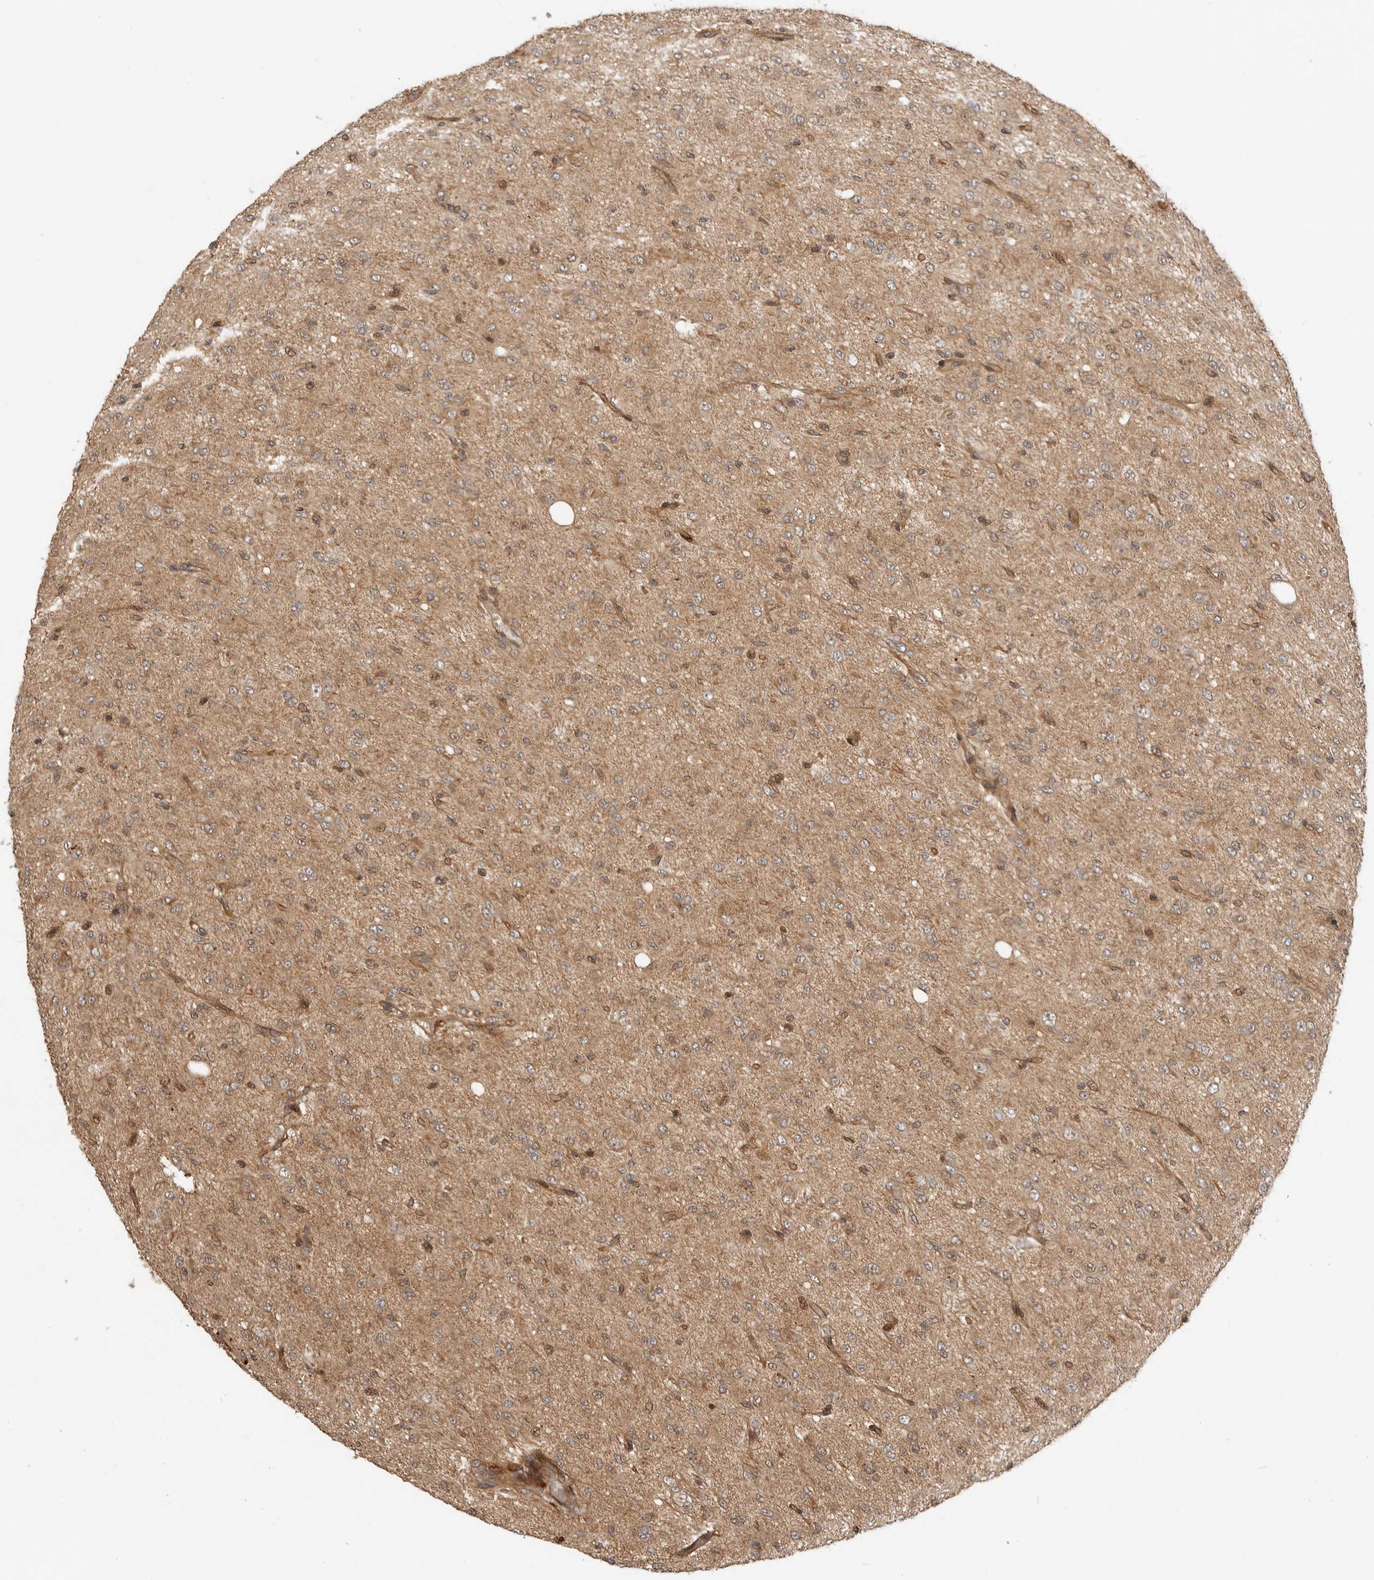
{"staining": {"intensity": "moderate", "quantity": ">75%", "location": "cytoplasmic/membranous"}, "tissue": "glioma", "cell_type": "Tumor cells", "image_type": "cancer", "snomed": [{"axis": "morphology", "description": "Glioma, malignant, High grade"}, {"axis": "topography", "description": "Brain"}], "caption": "Human high-grade glioma (malignant) stained with a protein marker demonstrates moderate staining in tumor cells.", "gene": "ADPRS", "patient": {"sex": "female", "age": 59}}